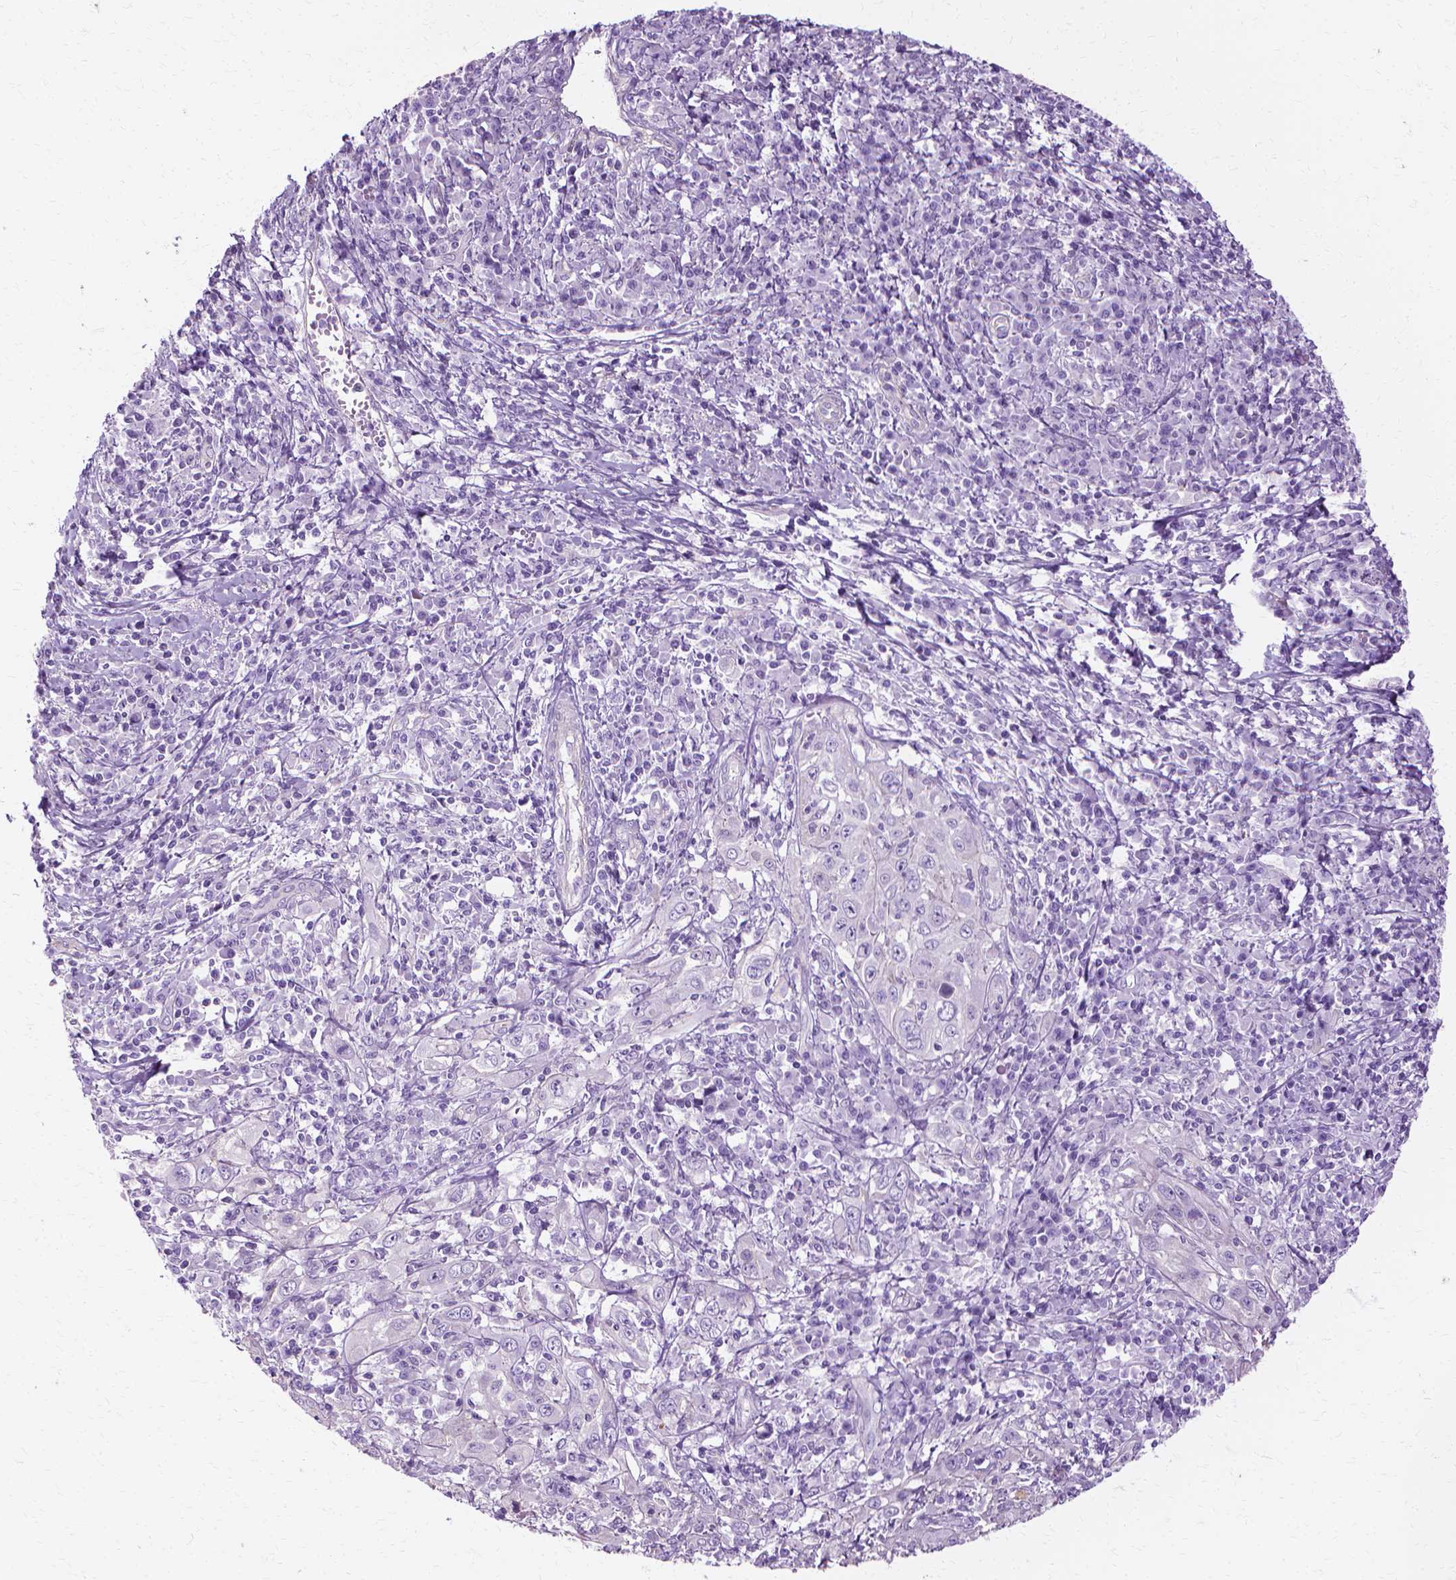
{"staining": {"intensity": "negative", "quantity": "none", "location": "none"}, "tissue": "cervical cancer", "cell_type": "Tumor cells", "image_type": "cancer", "snomed": [{"axis": "morphology", "description": "Squamous cell carcinoma, NOS"}, {"axis": "topography", "description": "Cervix"}], "caption": "DAB (3,3'-diaminobenzidine) immunohistochemical staining of squamous cell carcinoma (cervical) reveals no significant positivity in tumor cells.", "gene": "CFAP157", "patient": {"sex": "female", "age": 46}}